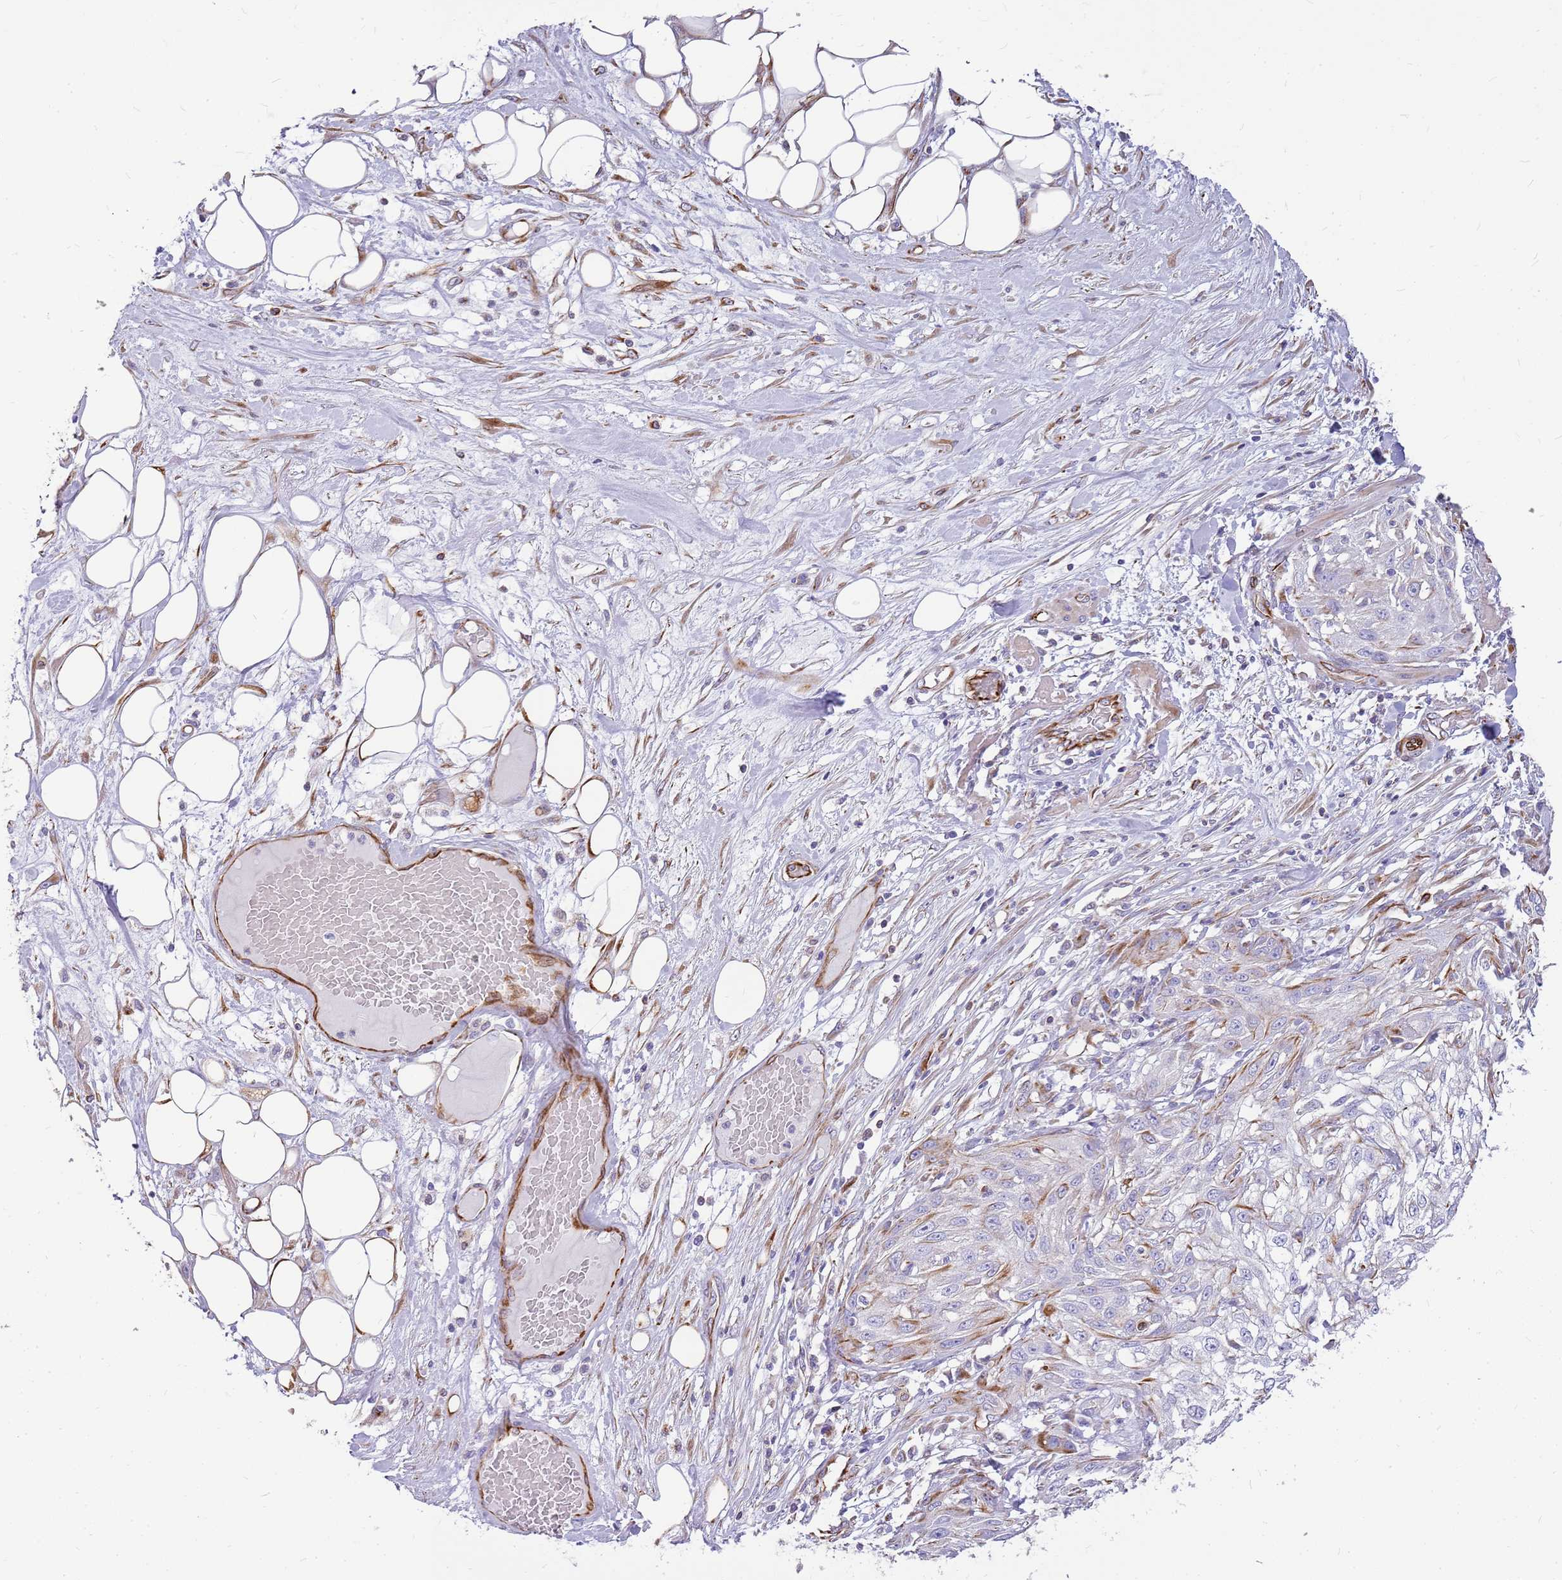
{"staining": {"intensity": "negative", "quantity": "none", "location": "none"}, "tissue": "skin cancer", "cell_type": "Tumor cells", "image_type": "cancer", "snomed": [{"axis": "morphology", "description": "Squamous cell carcinoma, NOS"}, {"axis": "morphology", "description": "Squamous cell carcinoma, metastatic, NOS"}, {"axis": "topography", "description": "Skin"}, {"axis": "topography", "description": "Lymph node"}], "caption": "An image of human skin cancer is negative for staining in tumor cells.", "gene": "ZDHHC1", "patient": {"sex": "male", "age": 75}}